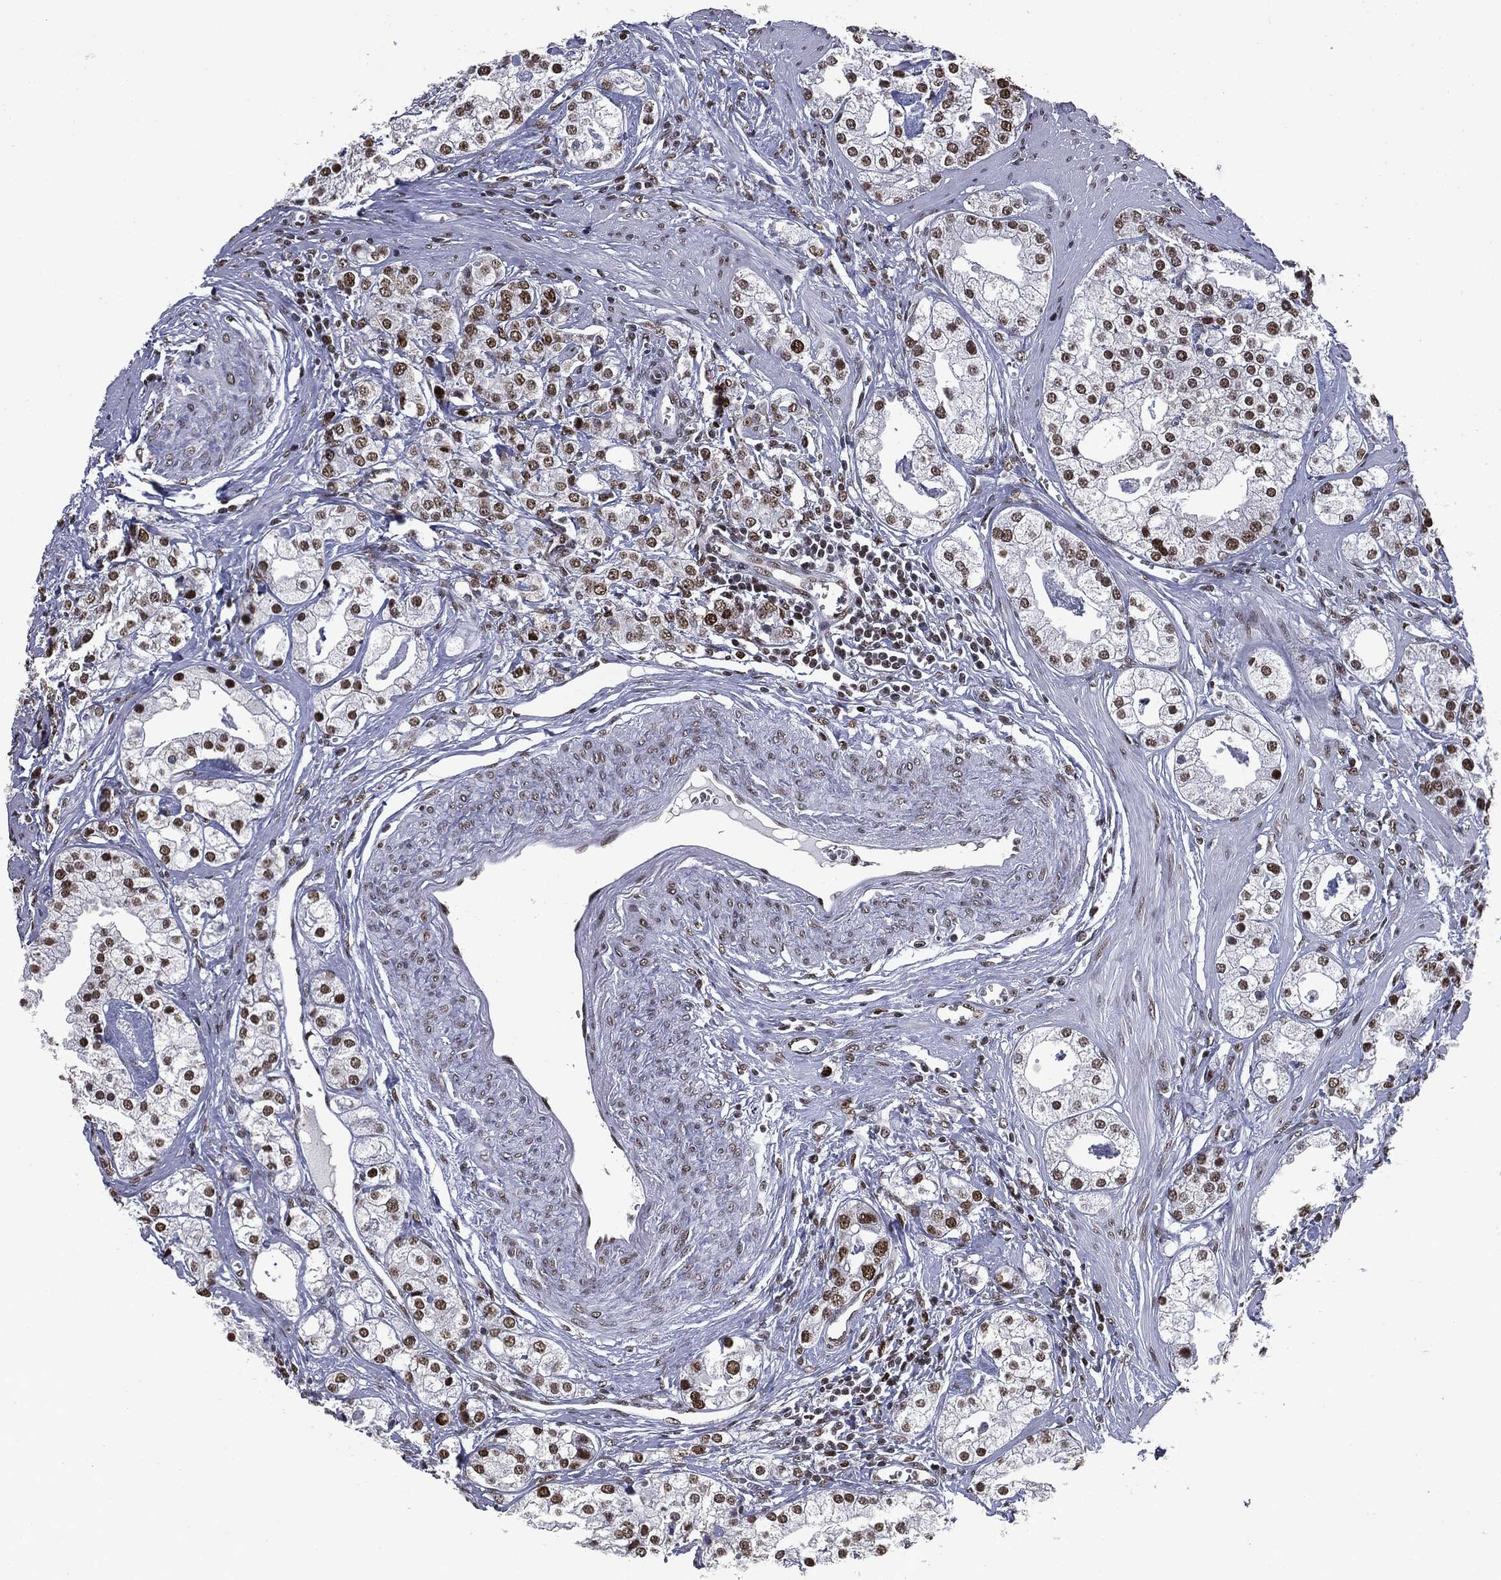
{"staining": {"intensity": "moderate", "quantity": "25%-75%", "location": "nuclear"}, "tissue": "prostate cancer", "cell_type": "Tumor cells", "image_type": "cancer", "snomed": [{"axis": "morphology", "description": "Adenocarcinoma, NOS"}, {"axis": "topography", "description": "Prostate and seminal vesicle, NOS"}, {"axis": "topography", "description": "Prostate"}], "caption": "IHC staining of prostate cancer (adenocarcinoma), which demonstrates medium levels of moderate nuclear expression in approximately 25%-75% of tumor cells indicating moderate nuclear protein expression. The staining was performed using DAB (3,3'-diaminobenzidine) (brown) for protein detection and nuclei were counterstained in hematoxylin (blue).", "gene": "MSH2", "patient": {"sex": "male", "age": 62}}